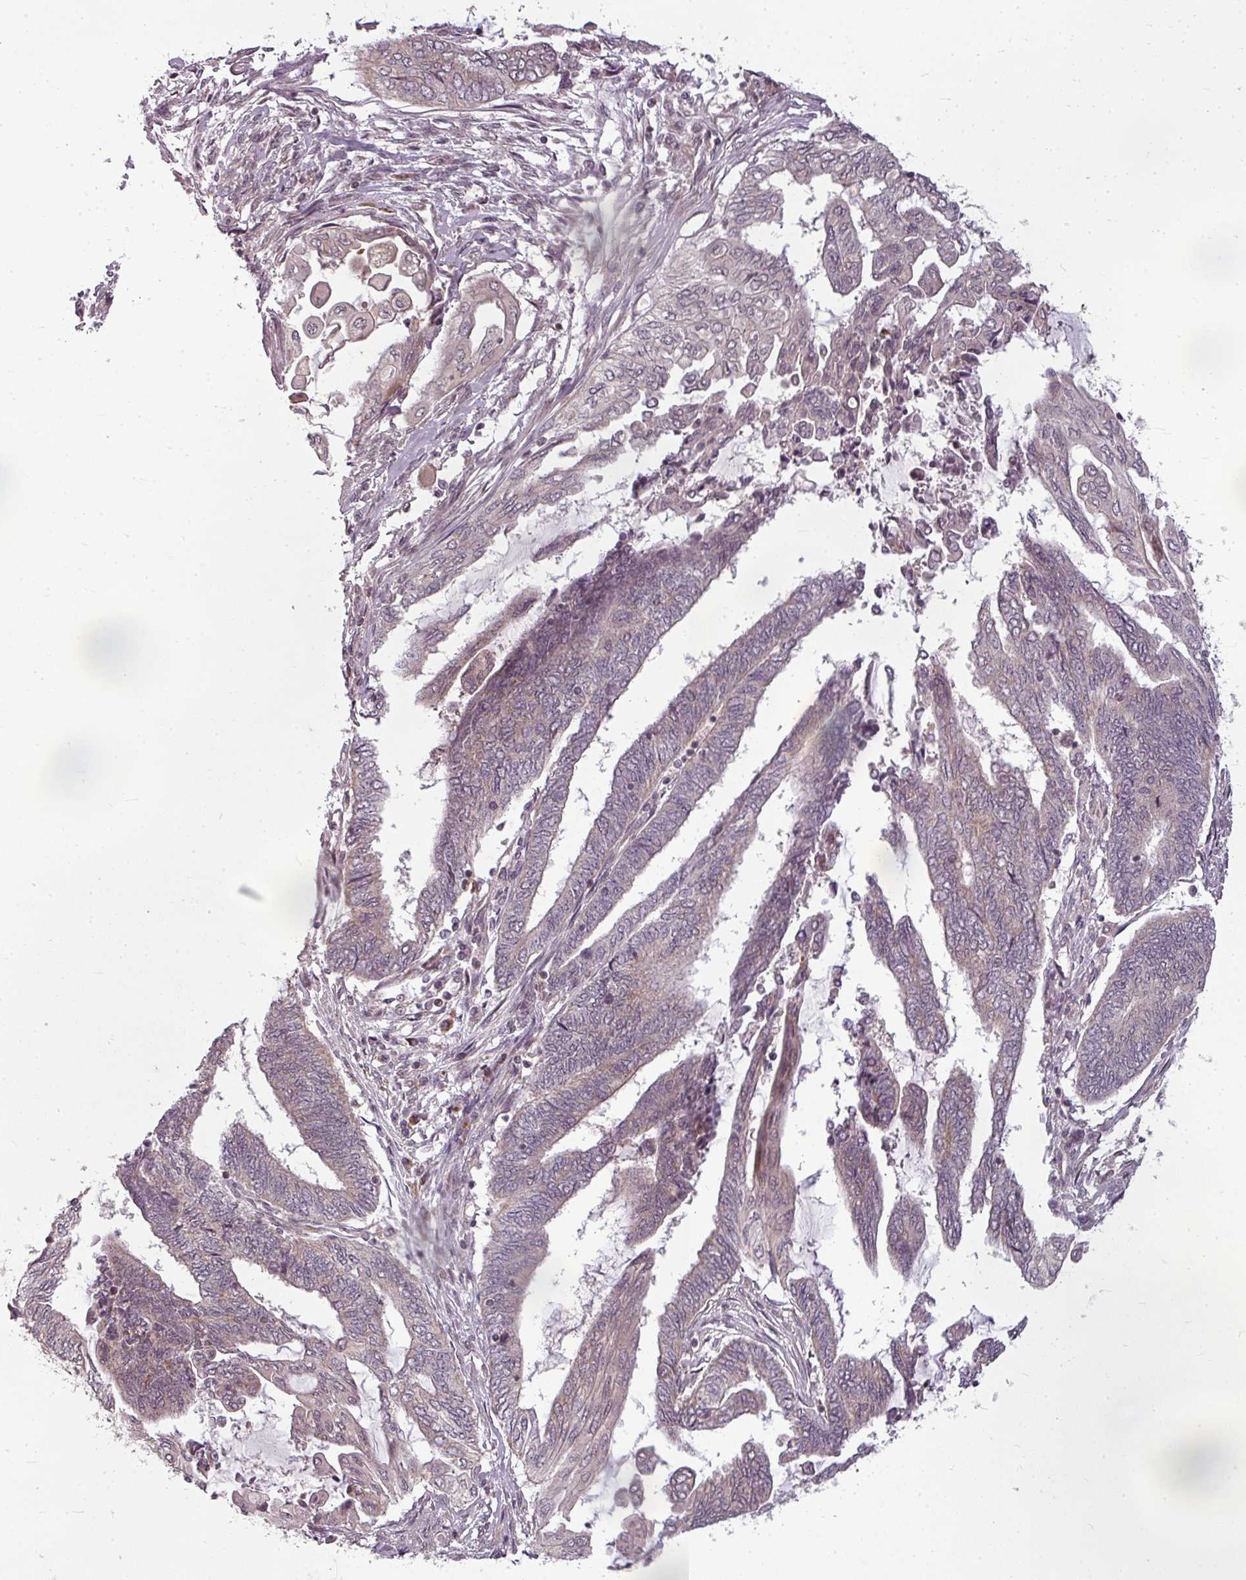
{"staining": {"intensity": "negative", "quantity": "none", "location": "none"}, "tissue": "endometrial cancer", "cell_type": "Tumor cells", "image_type": "cancer", "snomed": [{"axis": "morphology", "description": "Adenocarcinoma, NOS"}, {"axis": "topography", "description": "Uterus"}, {"axis": "topography", "description": "Endometrium"}], "caption": "Immunohistochemical staining of endometrial cancer reveals no significant expression in tumor cells.", "gene": "CLIC1", "patient": {"sex": "female", "age": 70}}